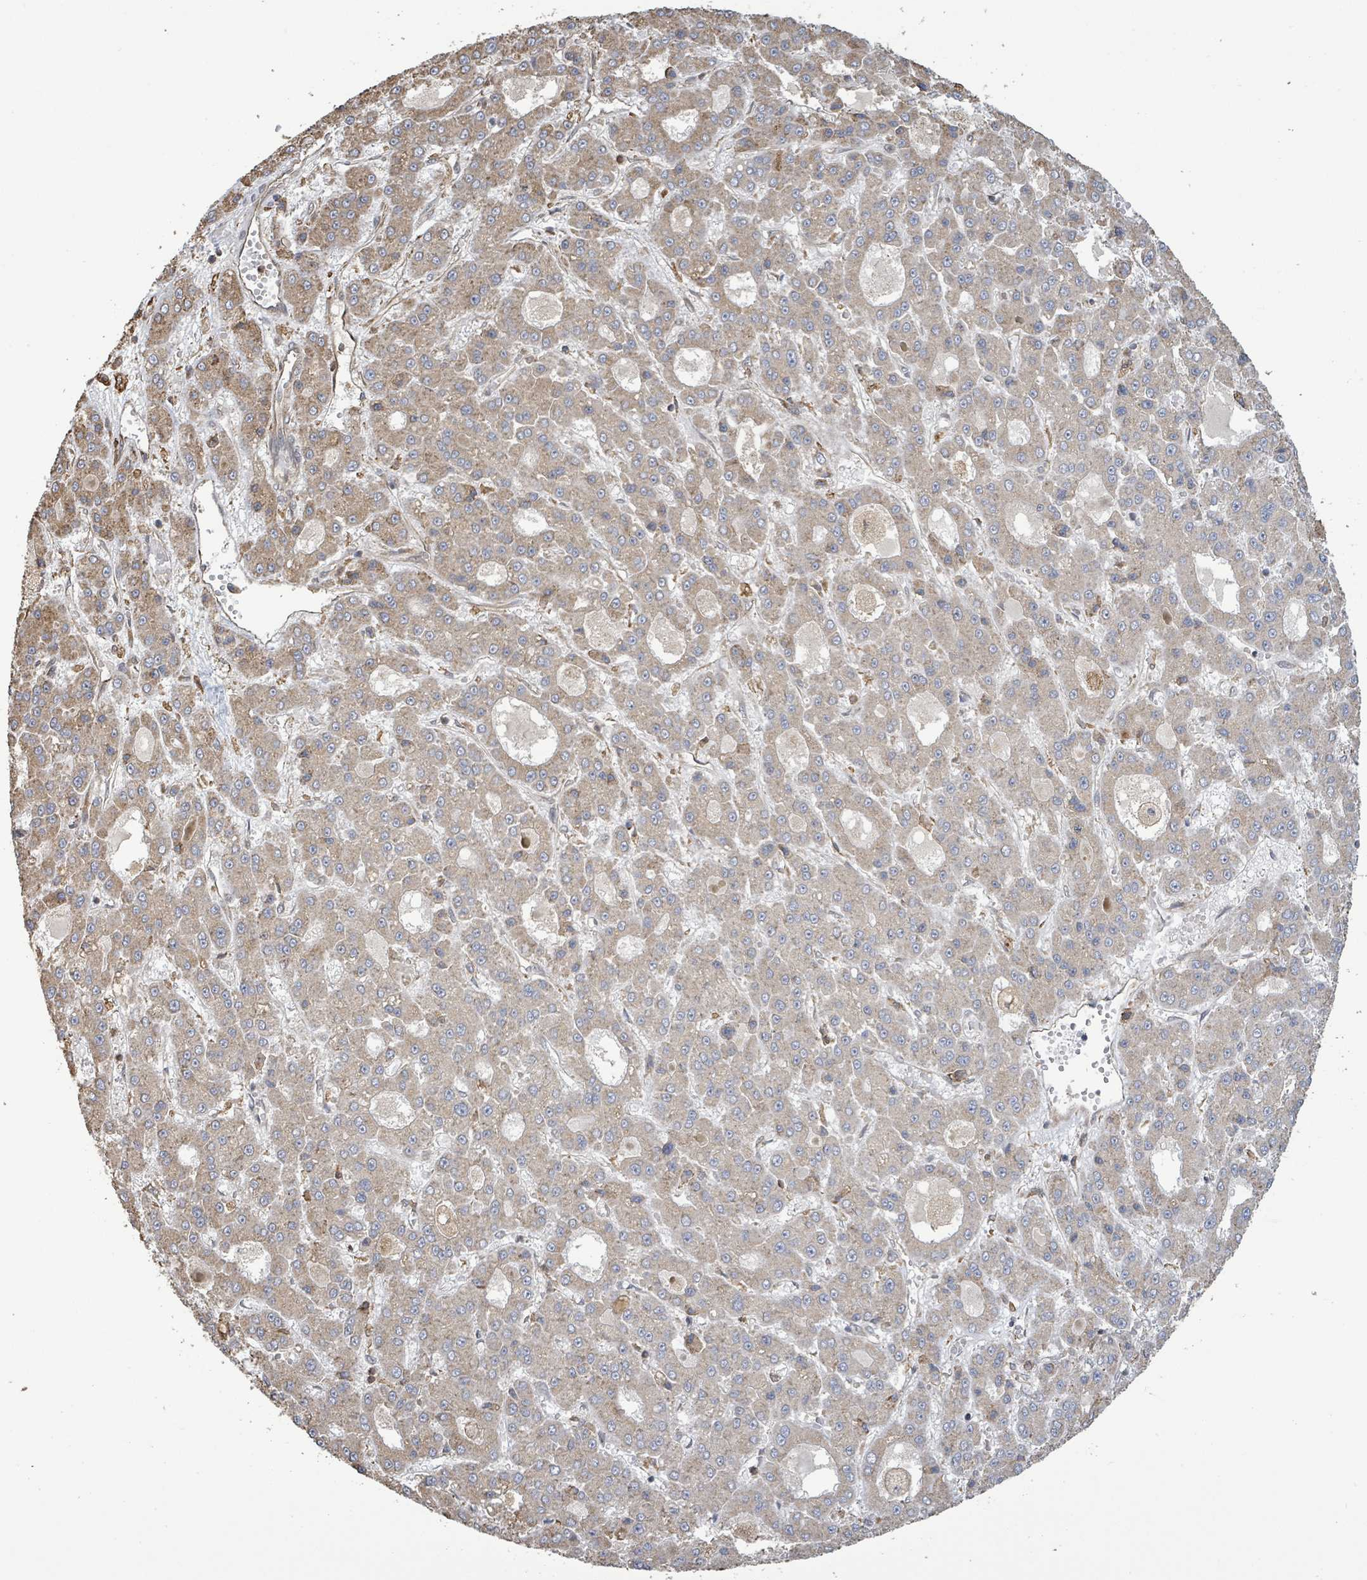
{"staining": {"intensity": "weak", "quantity": ">75%", "location": "cytoplasmic/membranous"}, "tissue": "liver cancer", "cell_type": "Tumor cells", "image_type": "cancer", "snomed": [{"axis": "morphology", "description": "Carcinoma, Hepatocellular, NOS"}, {"axis": "topography", "description": "Liver"}], "caption": "Weak cytoplasmic/membranous expression is seen in approximately >75% of tumor cells in liver hepatocellular carcinoma. Nuclei are stained in blue.", "gene": "ARPIN", "patient": {"sex": "male", "age": 70}}